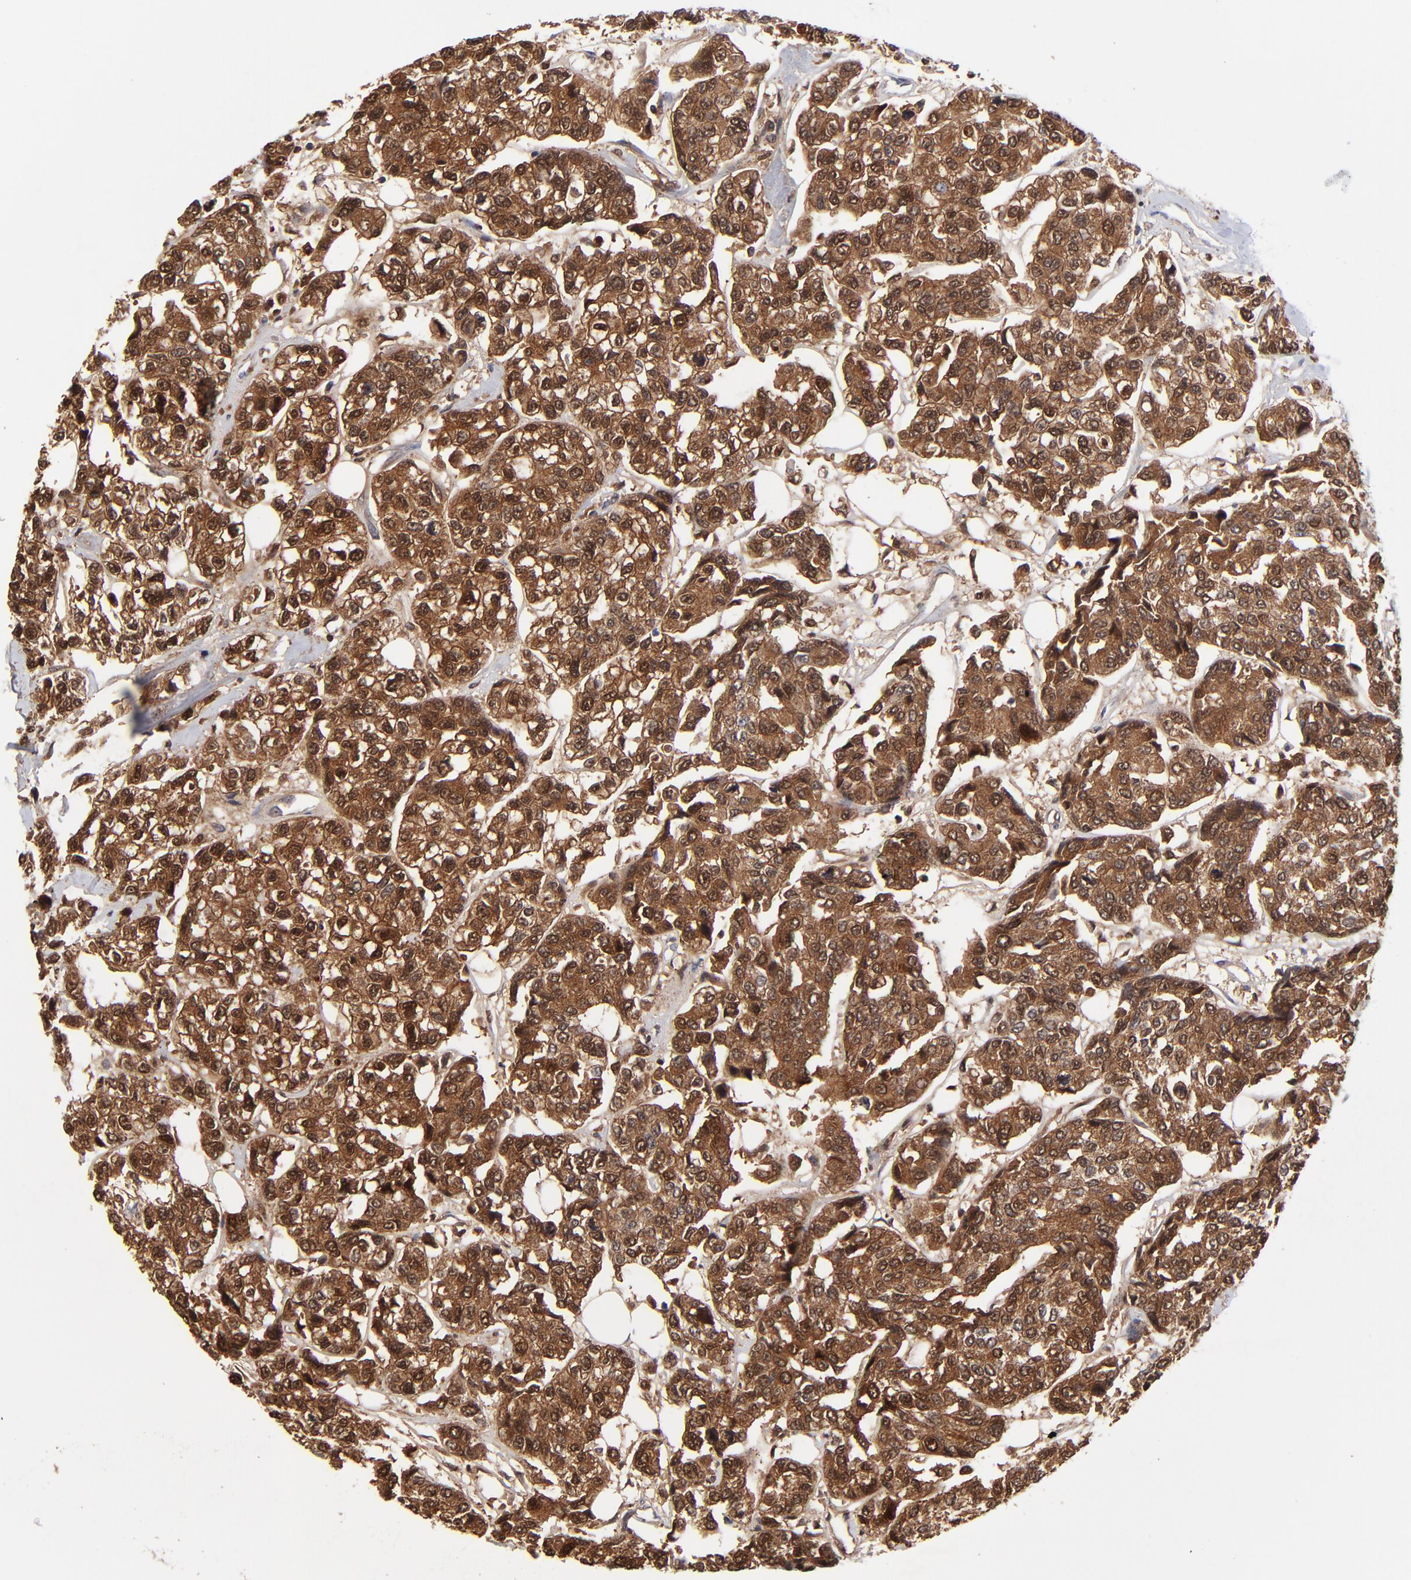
{"staining": {"intensity": "moderate", "quantity": ">75%", "location": "cytoplasmic/membranous,nuclear"}, "tissue": "breast cancer", "cell_type": "Tumor cells", "image_type": "cancer", "snomed": [{"axis": "morphology", "description": "Duct carcinoma"}, {"axis": "topography", "description": "Breast"}], "caption": "Tumor cells show medium levels of moderate cytoplasmic/membranous and nuclear expression in approximately >75% of cells in breast cancer (infiltrating ductal carcinoma). (DAB (3,3'-diaminobenzidine) IHC, brown staining for protein, blue staining for nuclei).", "gene": "DCTPP1", "patient": {"sex": "female", "age": 51}}